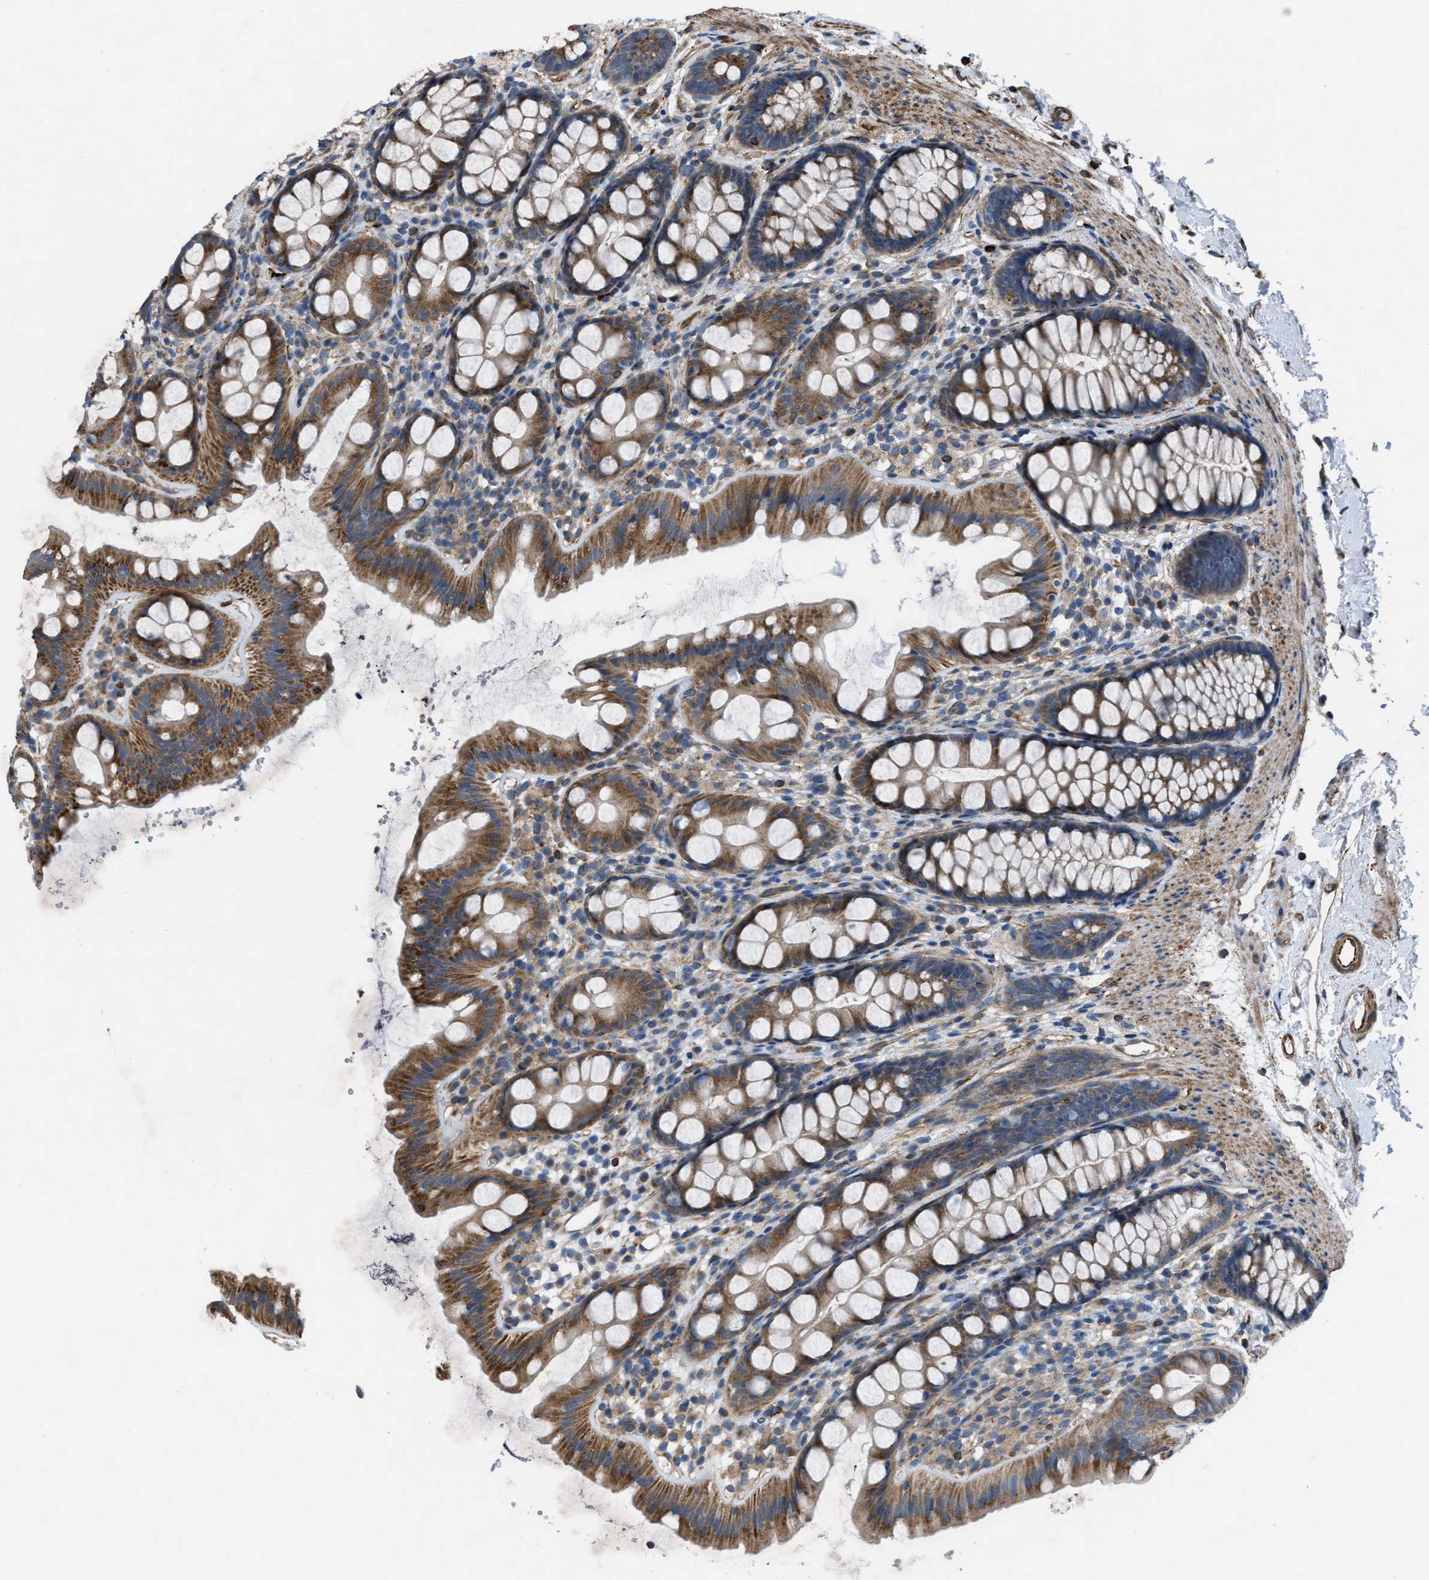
{"staining": {"intensity": "moderate", "quantity": ">75%", "location": "cytoplasmic/membranous"}, "tissue": "rectum", "cell_type": "Glandular cells", "image_type": "normal", "snomed": [{"axis": "morphology", "description": "Normal tissue, NOS"}, {"axis": "topography", "description": "Rectum"}], "caption": "This photomicrograph shows immunohistochemistry staining of normal human rectum, with medium moderate cytoplasmic/membranous positivity in approximately >75% of glandular cells.", "gene": "SLC6A9", "patient": {"sex": "female", "age": 65}}